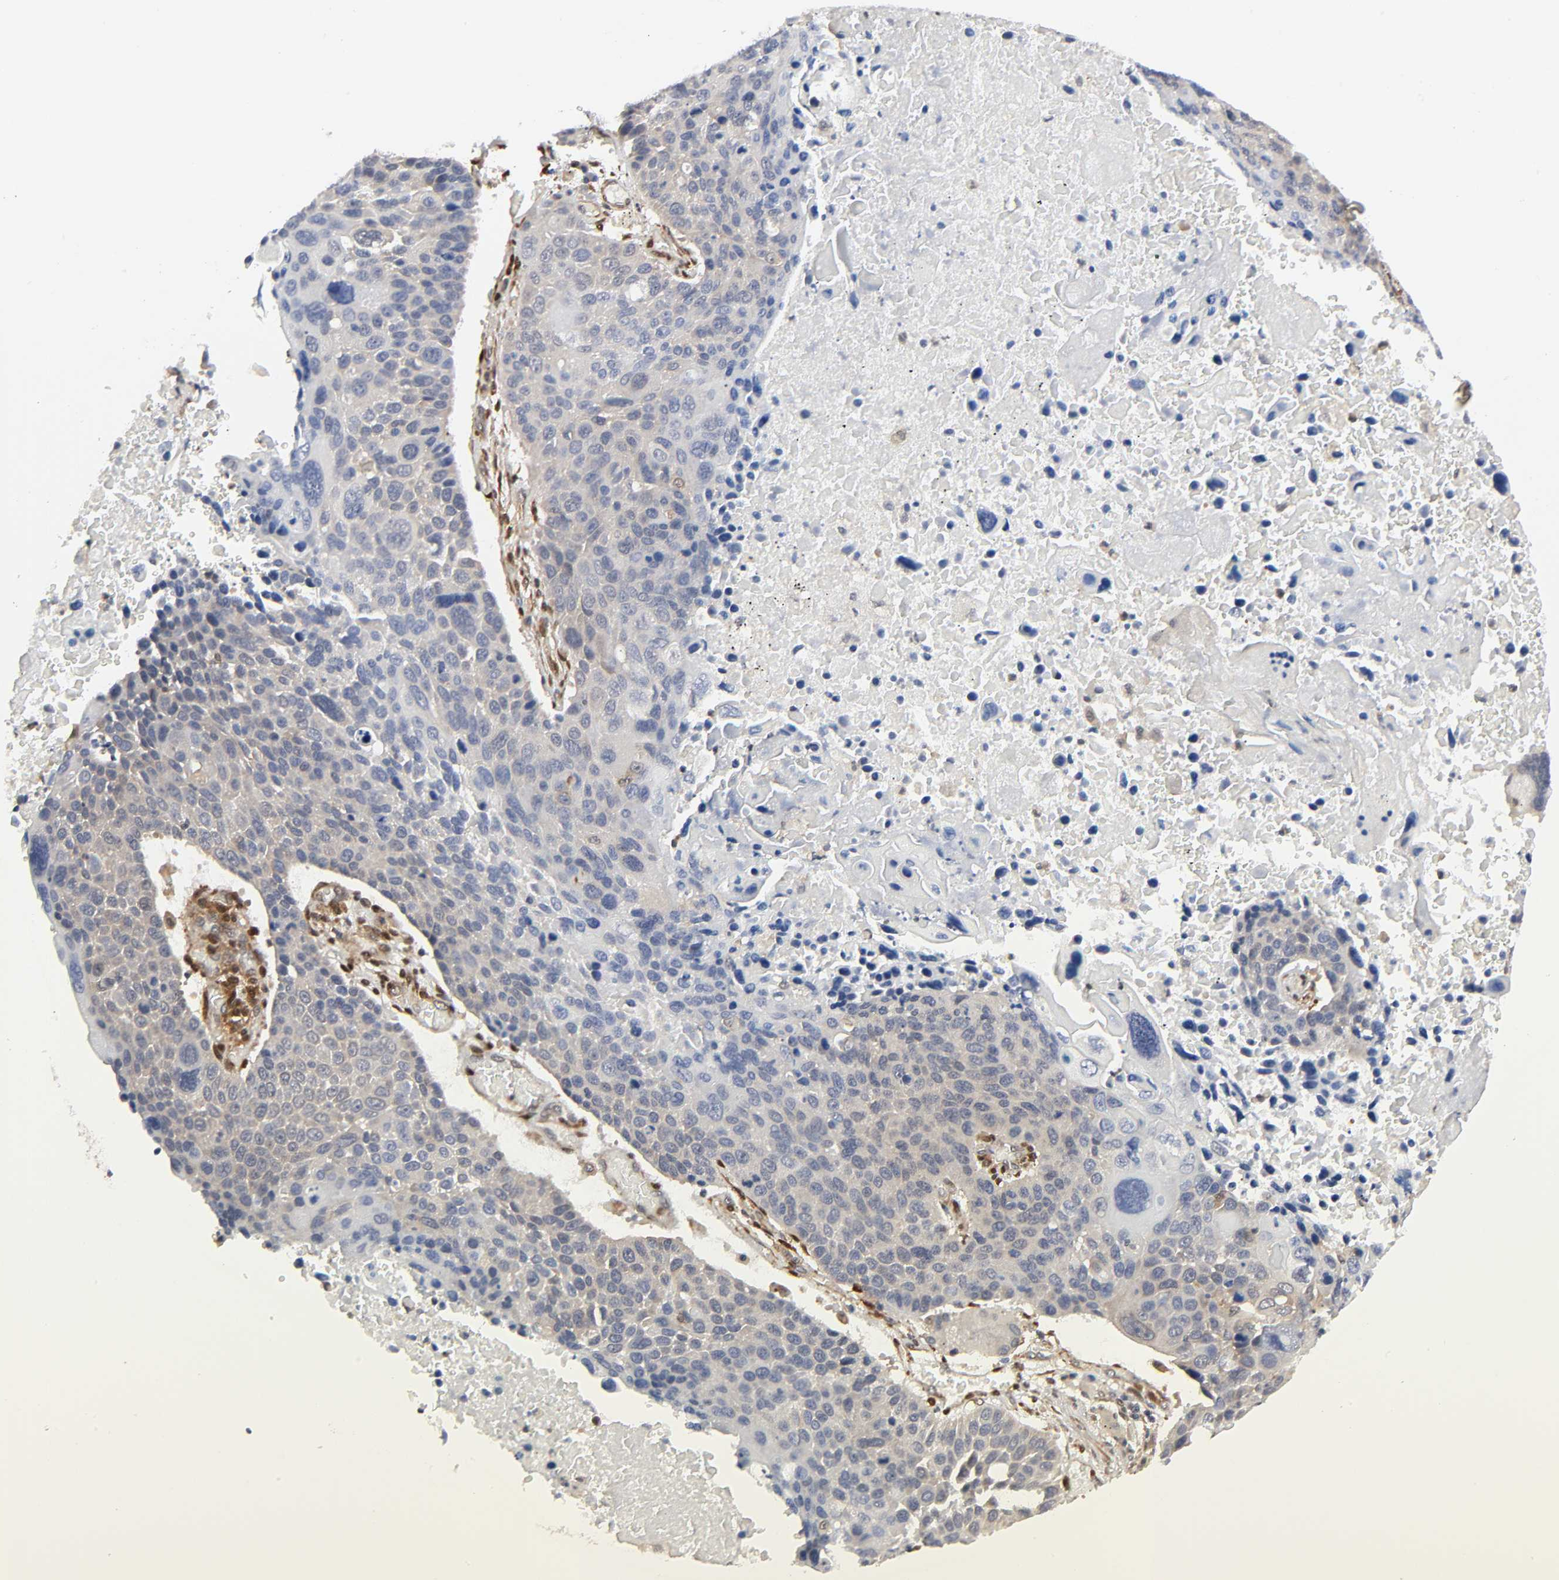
{"staining": {"intensity": "weak", "quantity": "25%-75%", "location": "cytoplasmic/membranous"}, "tissue": "lung cancer", "cell_type": "Tumor cells", "image_type": "cancer", "snomed": [{"axis": "morphology", "description": "Squamous cell carcinoma, NOS"}, {"axis": "topography", "description": "Lung"}], "caption": "Immunohistochemistry of human lung squamous cell carcinoma exhibits low levels of weak cytoplasmic/membranous positivity in about 25%-75% of tumor cells. The staining is performed using DAB (3,3'-diaminobenzidine) brown chromogen to label protein expression. The nuclei are counter-stained blue using hematoxylin.", "gene": "PTEN", "patient": {"sex": "male", "age": 68}}